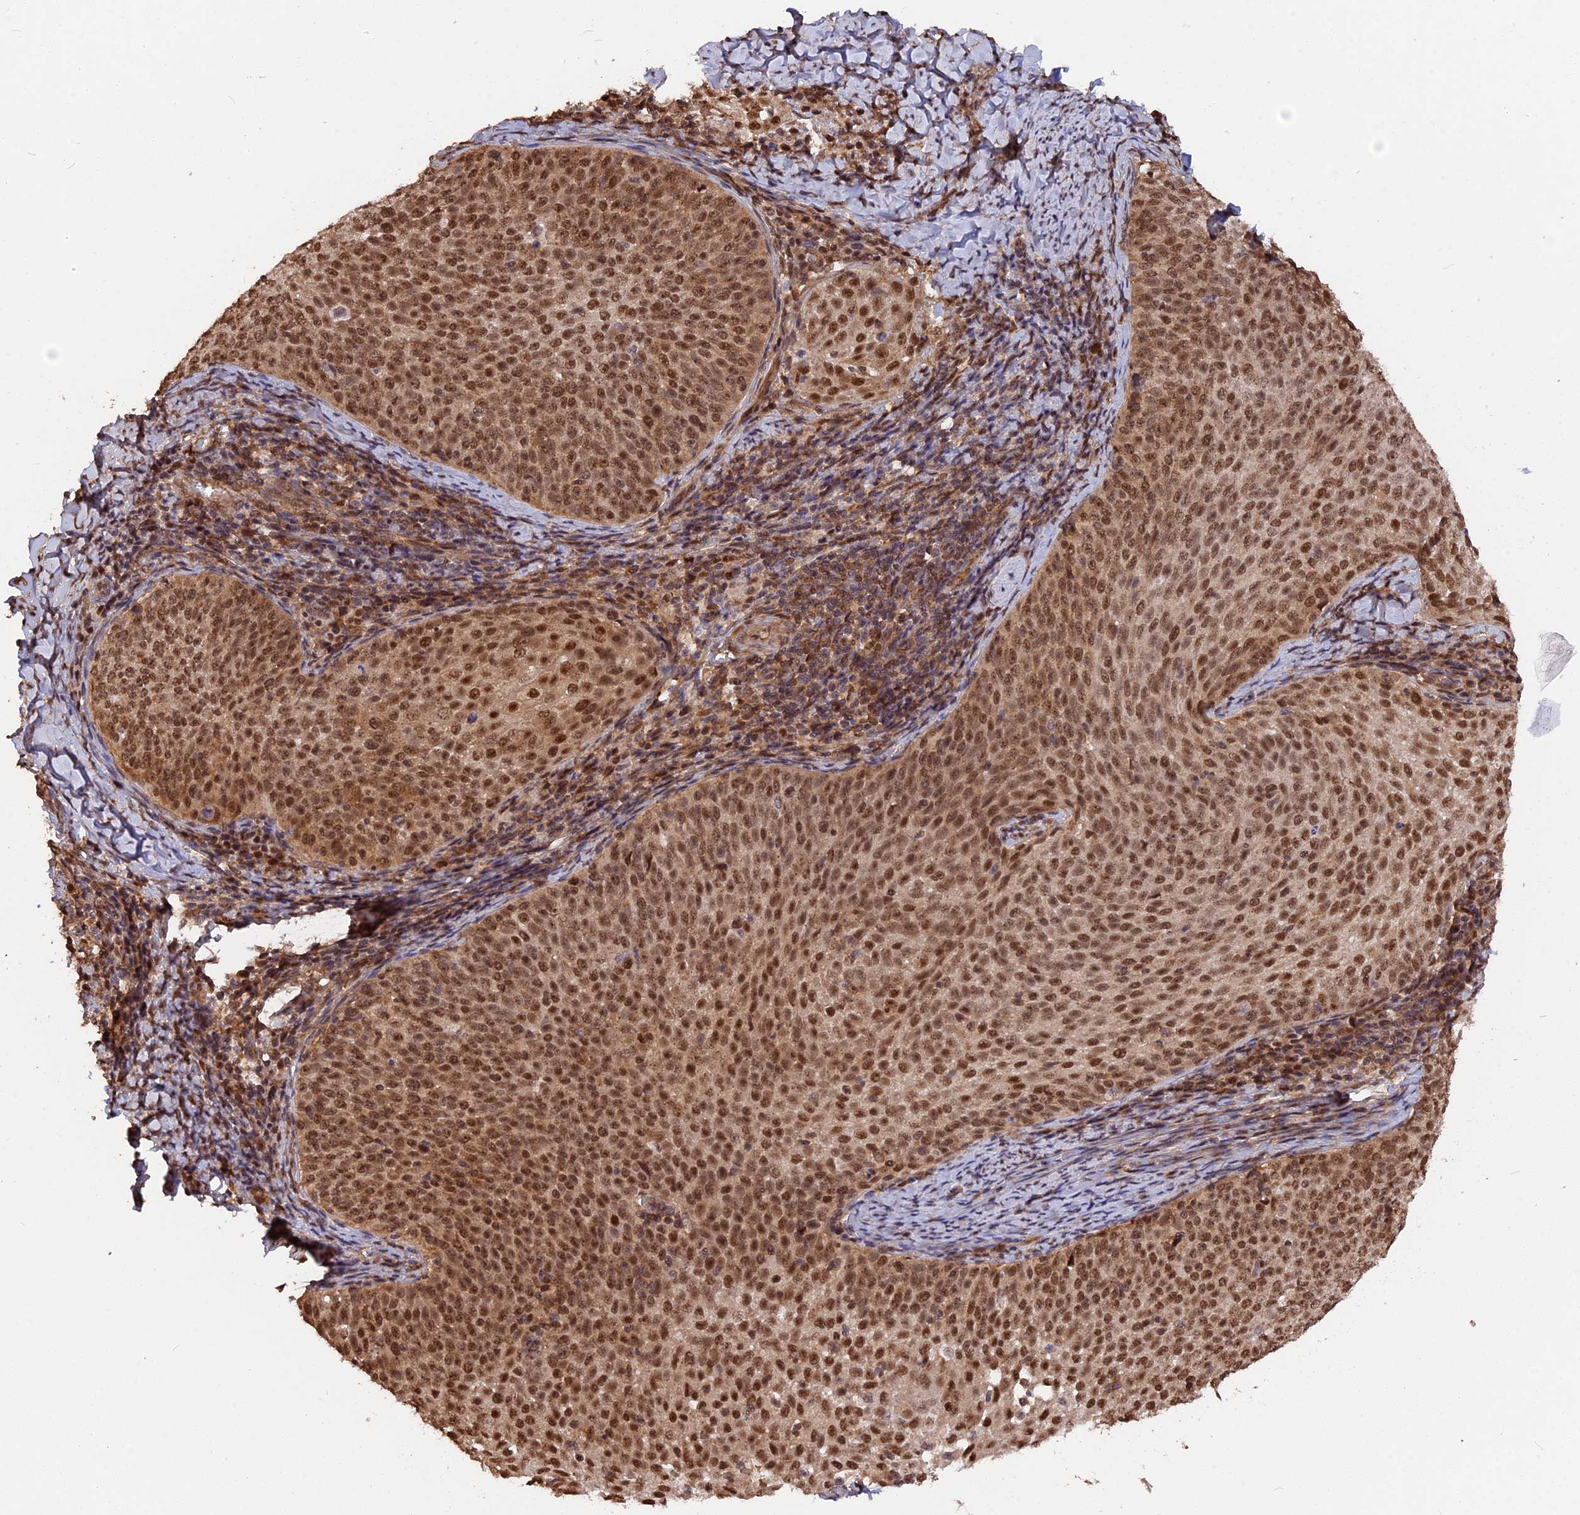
{"staining": {"intensity": "moderate", "quantity": ">75%", "location": "nuclear"}, "tissue": "cervical cancer", "cell_type": "Tumor cells", "image_type": "cancer", "snomed": [{"axis": "morphology", "description": "Squamous cell carcinoma, NOS"}, {"axis": "topography", "description": "Cervix"}], "caption": "The image displays a brown stain indicating the presence of a protein in the nuclear of tumor cells in cervical cancer (squamous cell carcinoma).", "gene": "ADRM1", "patient": {"sex": "female", "age": 57}}